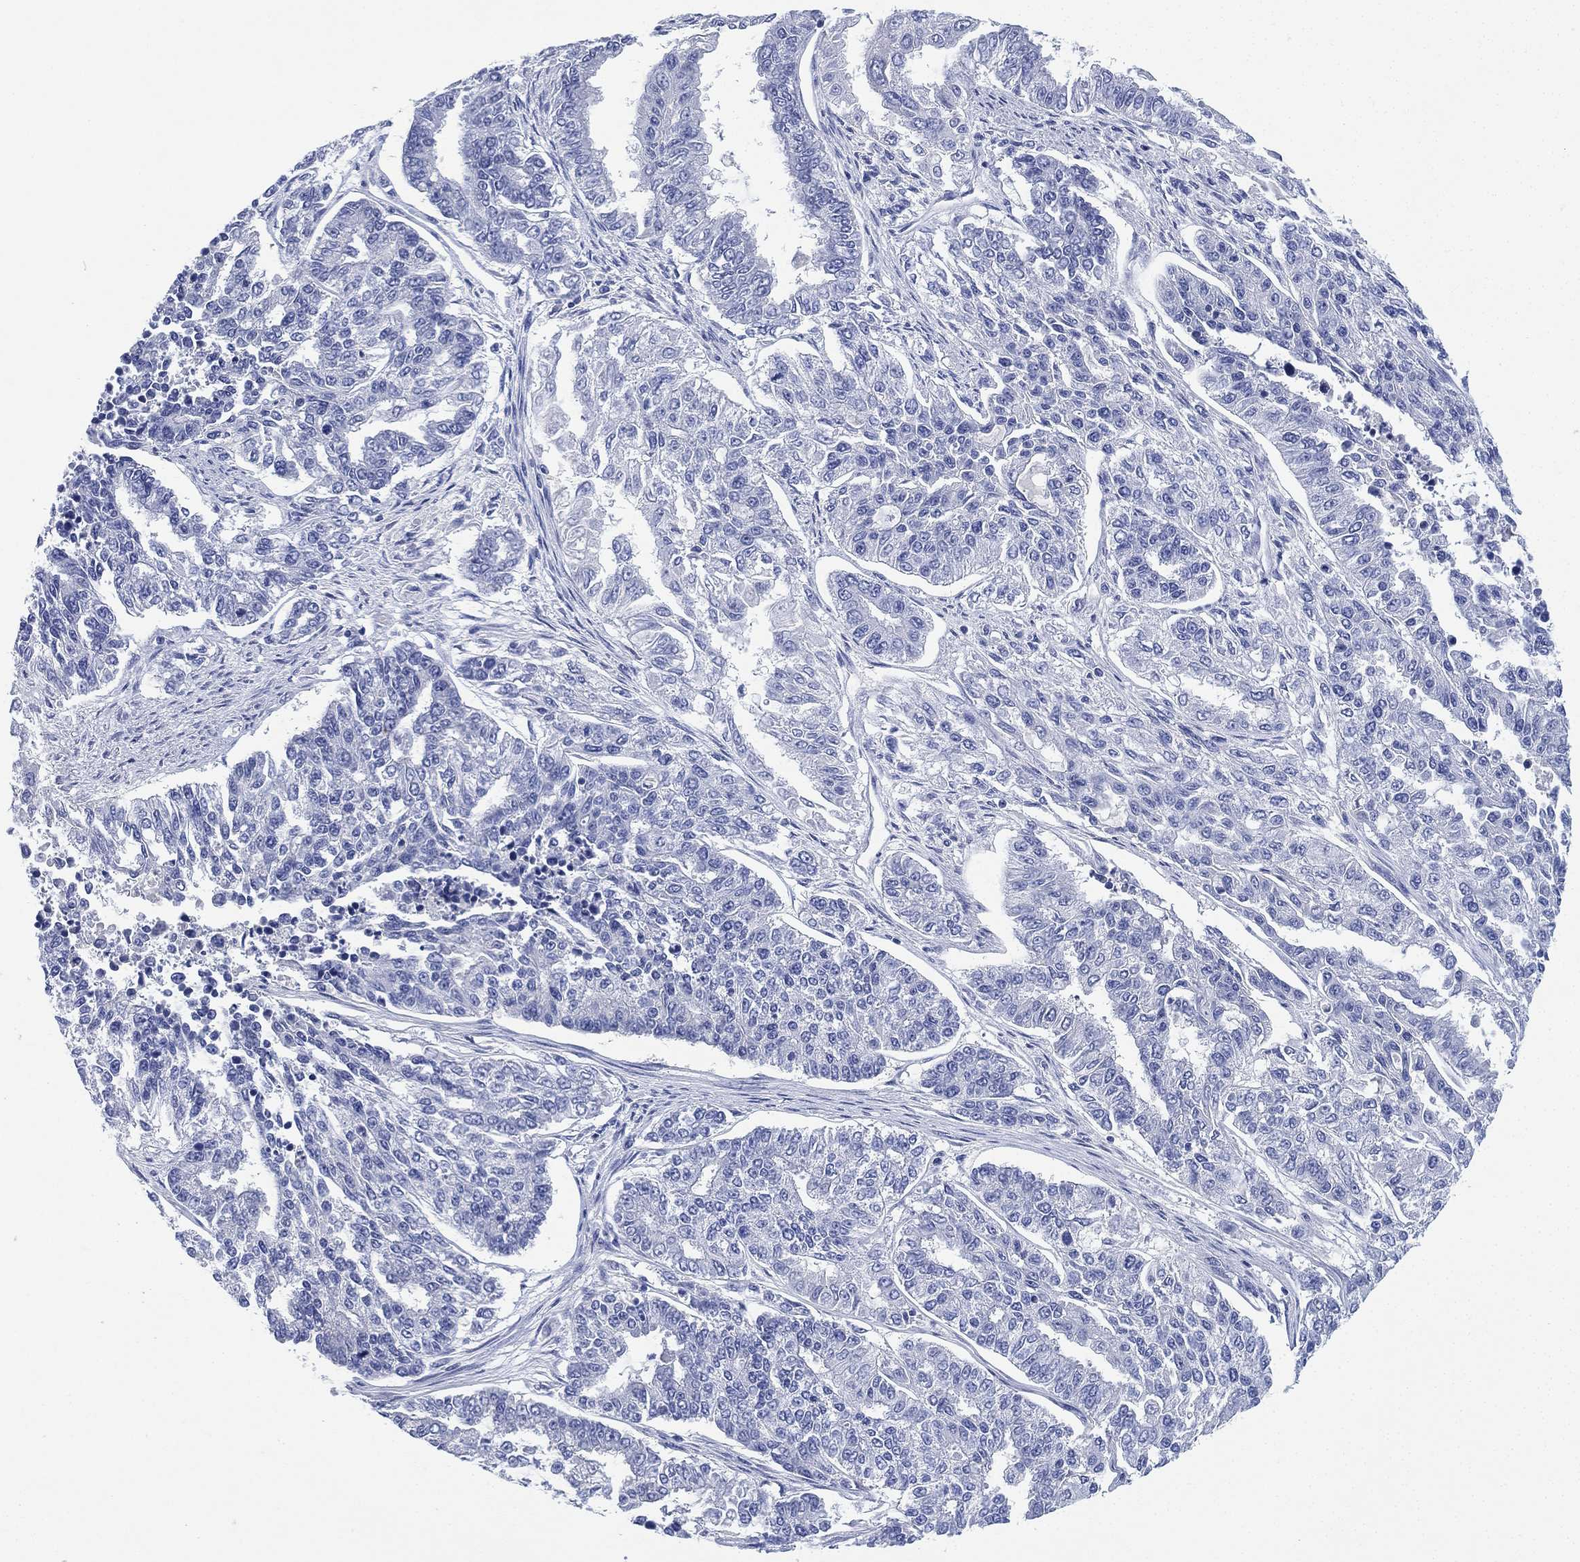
{"staining": {"intensity": "negative", "quantity": "none", "location": "none"}, "tissue": "endometrial cancer", "cell_type": "Tumor cells", "image_type": "cancer", "snomed": [{"axis": "morphology", "description": "Adenocarcinoma, NOS"}, {"axis": "topography", "description": "Uterus"}], "caption": "Image shows no protein expression in tumor cells of endometrial adenocarcinoma tissue.", "gene": "SLC9C2", "patient": {"sex": "female", "age": 59}}